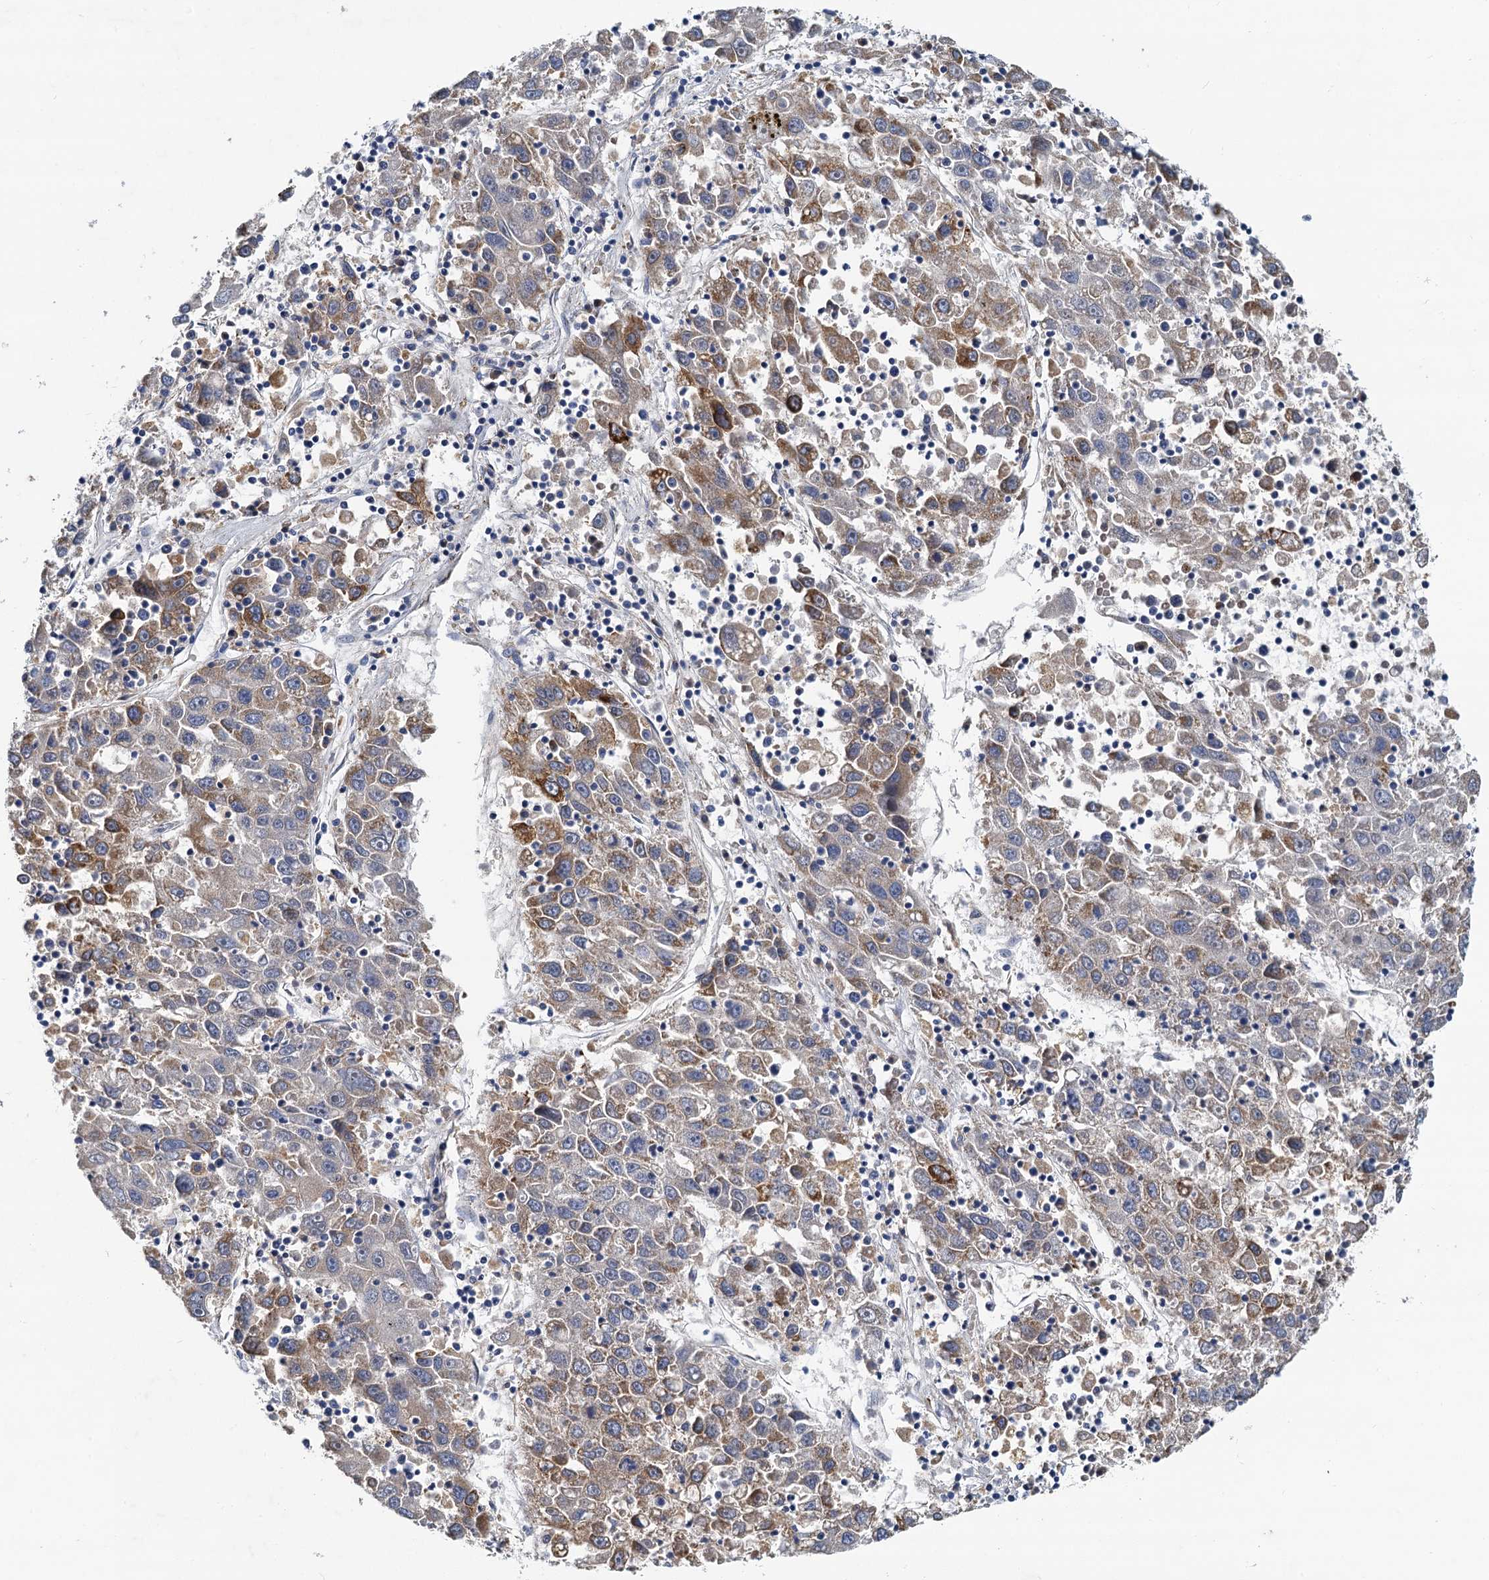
{"staining": {"intensity": "moderate", "quantity": "<25%", "location": "cytoplasmic/membranous"}, "tissue": "liver cancer", "cell_type": "Tumor cells", "image_type": "cancer", "snomed": [{"axis": "morphology", "description": "Carcinoma, Hepatocellular, NOS"}, {"axis": "topography", "description": "Liver"}], "caption": "High-magnification brightfield microscopy of liver cancer stained with DAB (3,3'-diaminobenzidine) (brown) and counterstained with hematoxylin (blue). tumor cells exhibit moderate cytoplasmic/membranous staining is appreciated in about<25% of cells.", "gene": "NKAPD1", "patient": {"sex": "male", "age": 49}}